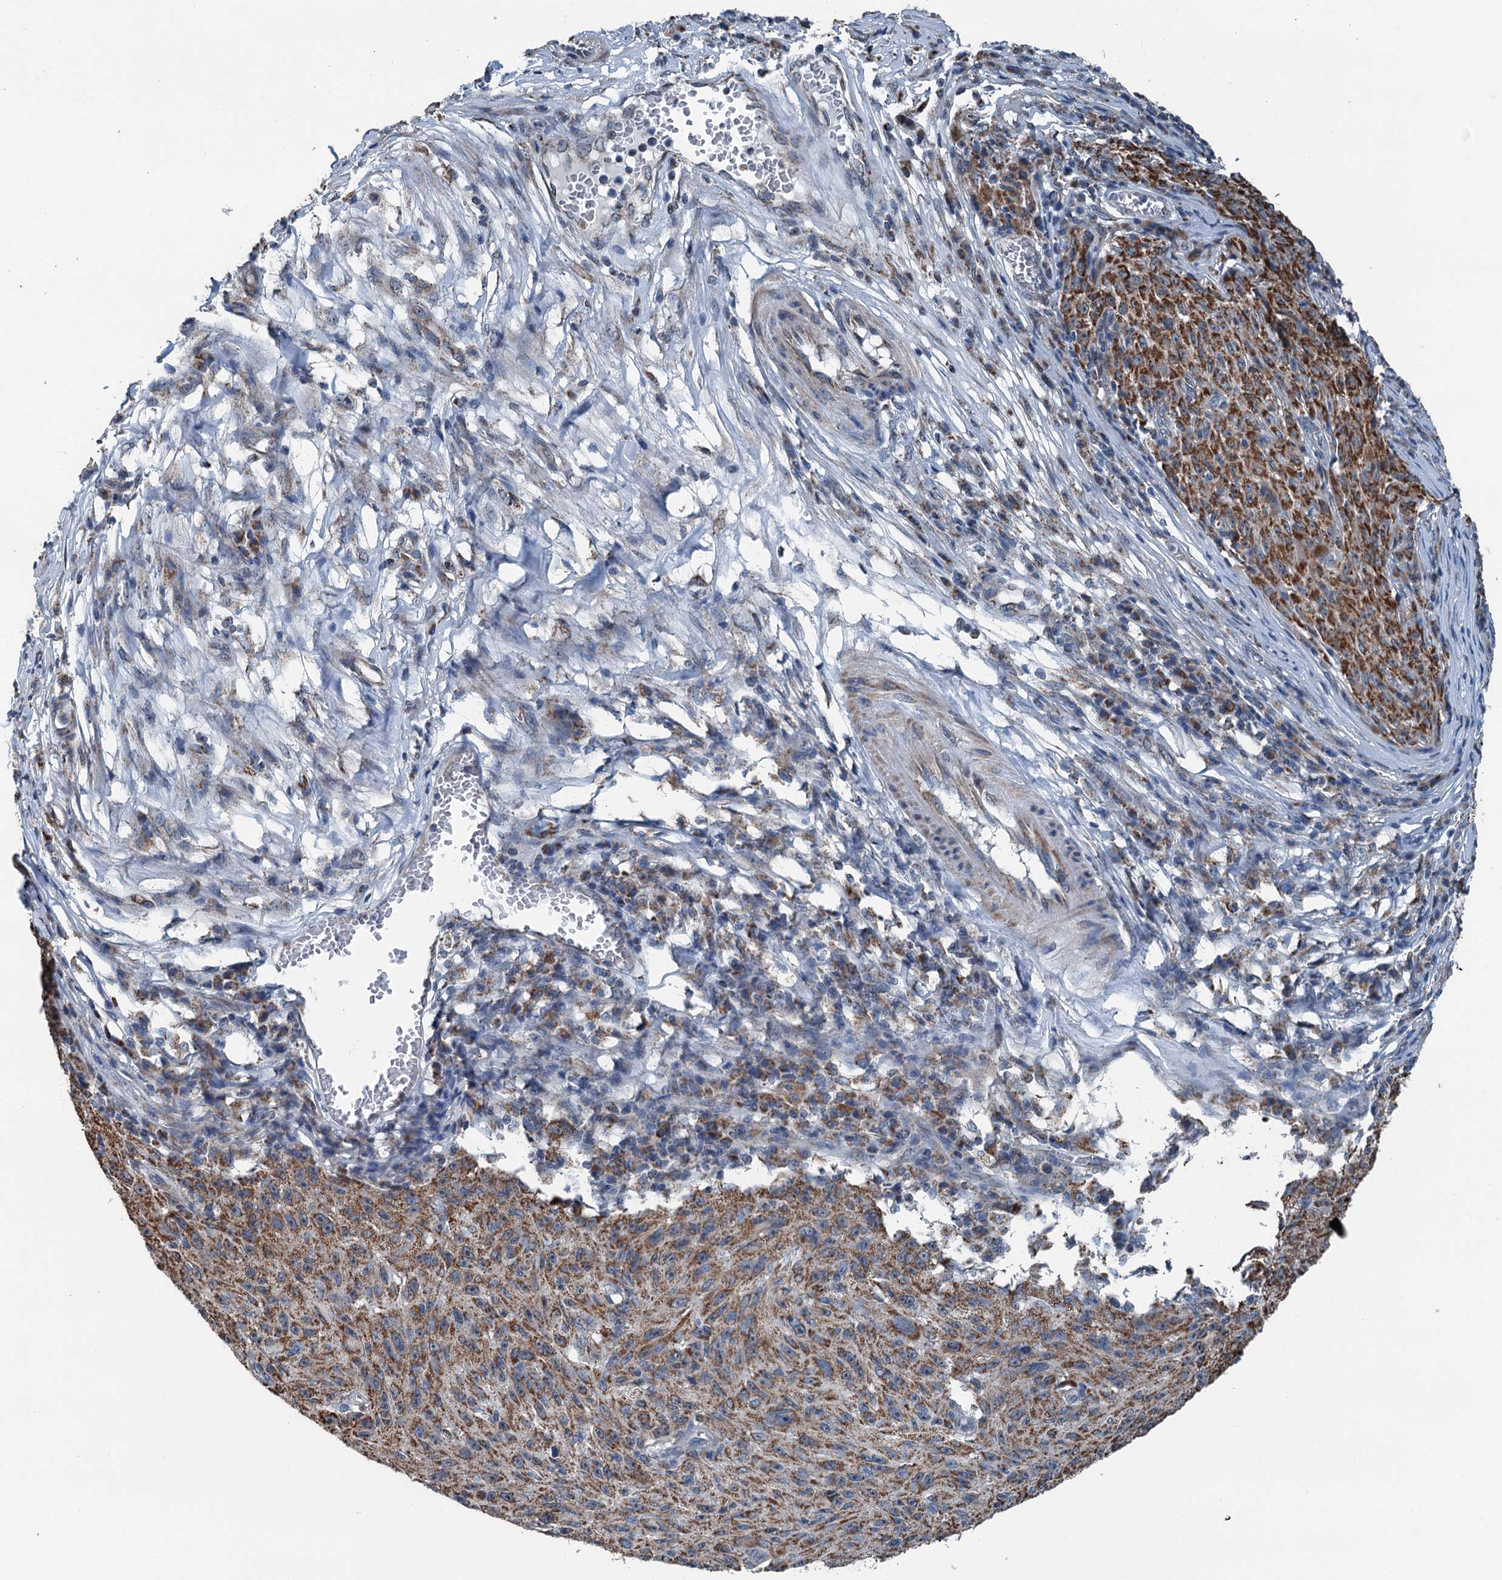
{"staining": {"intensity": "strong", "quantity": ">75%", "location": "cytoplasmic/membranous"}, "tissue": "melanoma", "cell_type": "Tumor cells", "image_type": "cancer", "snomed": [{"axis": "morphology", "description": "Malignant melanoma, NOS"}, {"axis": "topography", "description": "Skin"}], "caption": "A photomicrograph of human melanoma stained for a protein demonstrates strong cytoplasmic/membranous brown staining in tumor cells. The staining was performed using DAB to visualize the protein expression in brown, while the nuclei were stained in blue with hematoxylin (Magnification: 20x).", "gene": "TRPT1", "patient": {"sex": "female", "age": 82}}